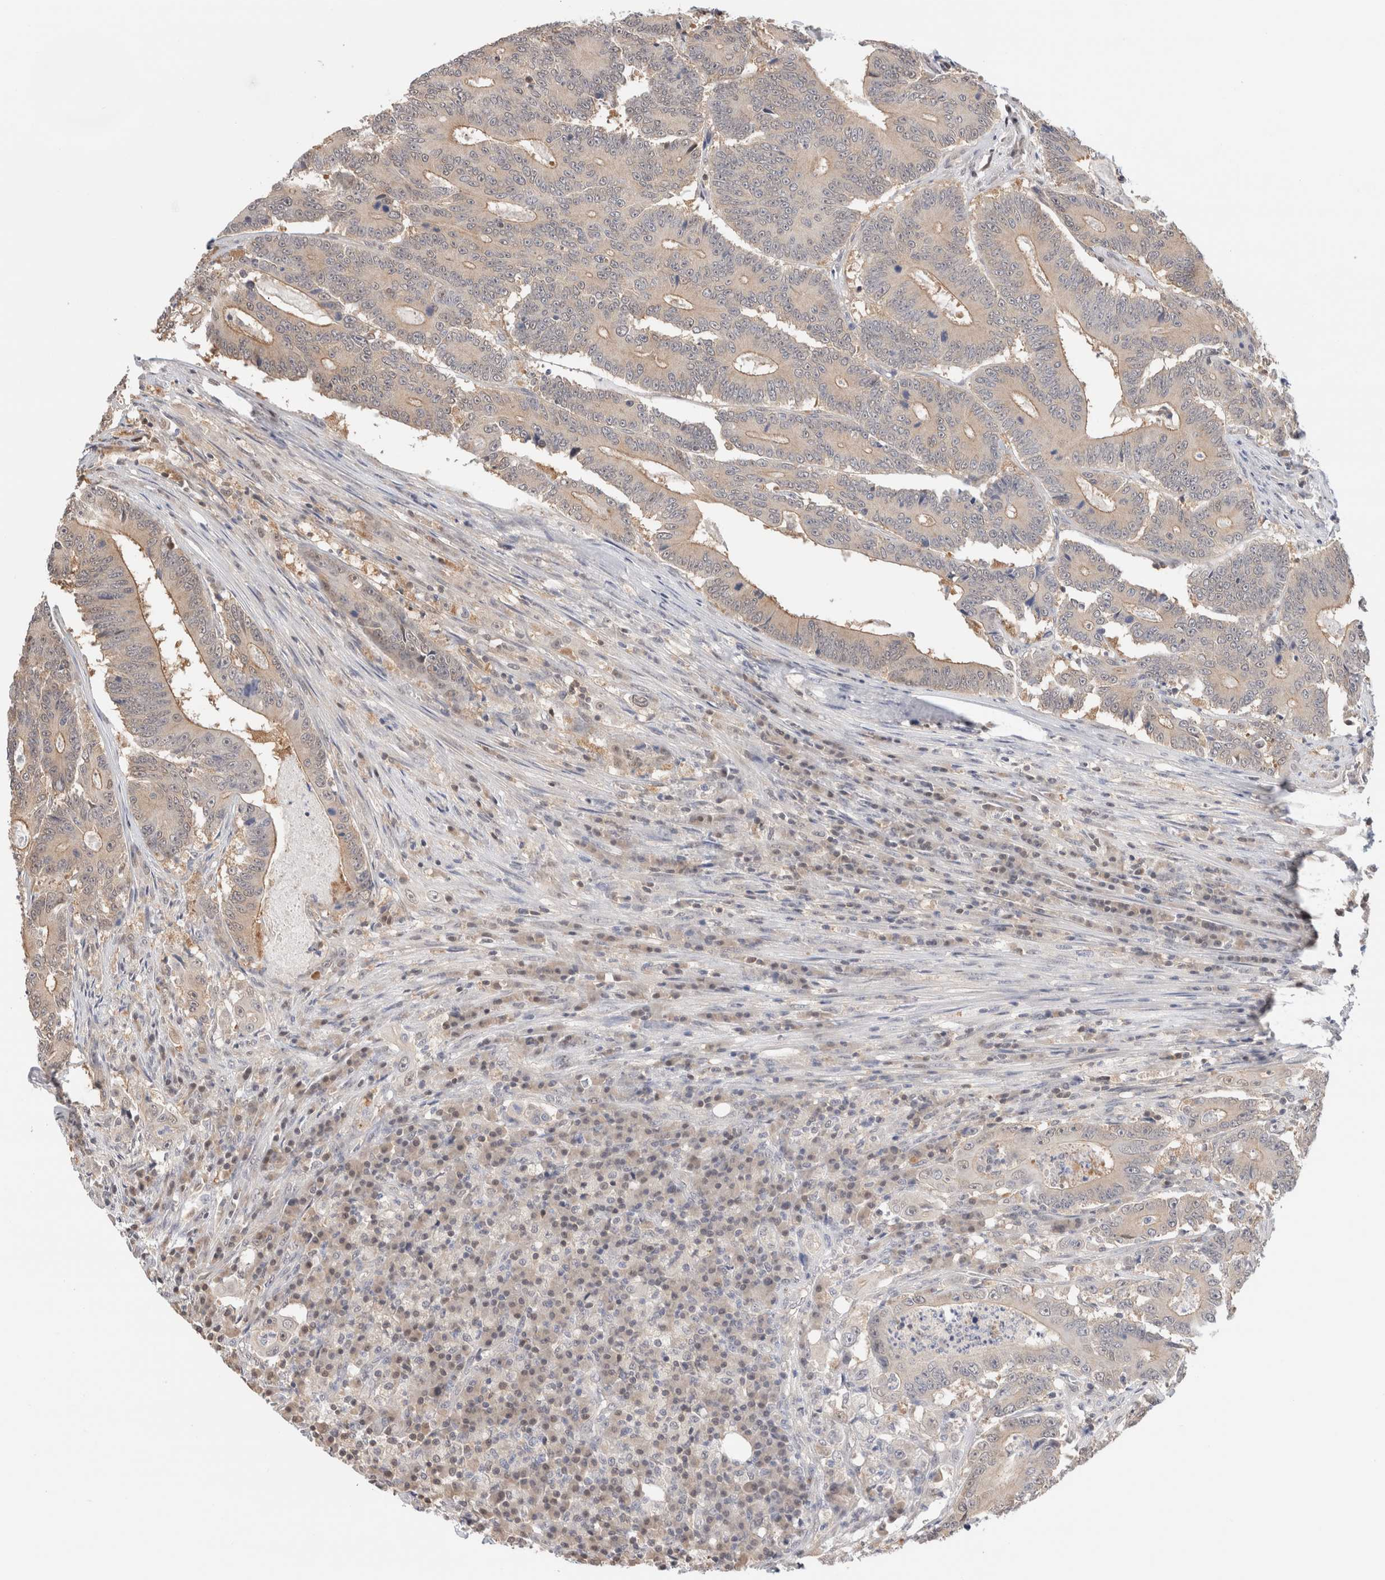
{"staining": {"intensity": "moderate", "quantity": "<25%", "location": "cytoplasmic/membranous"}, "tissue": "colorectal cancer", "cell_type": "Tumor cells", "image_type": "cancer", "snomed": [{"axis": "morphology", "description": "Adenocarcinoma, NOS"}, {"axis": "topography", "description": "Colon"}], "caption": "Protein expression analysis of colorectal adenocarcinoma demonstrates moderate cytoplasmic/membranous staining in approximately <25% of tumor cells. The staining was performed using DAB, with brown indicating positive protein expression. Nuclei are stained blue with hematoxylin.", "gene": "C17orf97", "patient": {"sex": "male", "age": 83}}